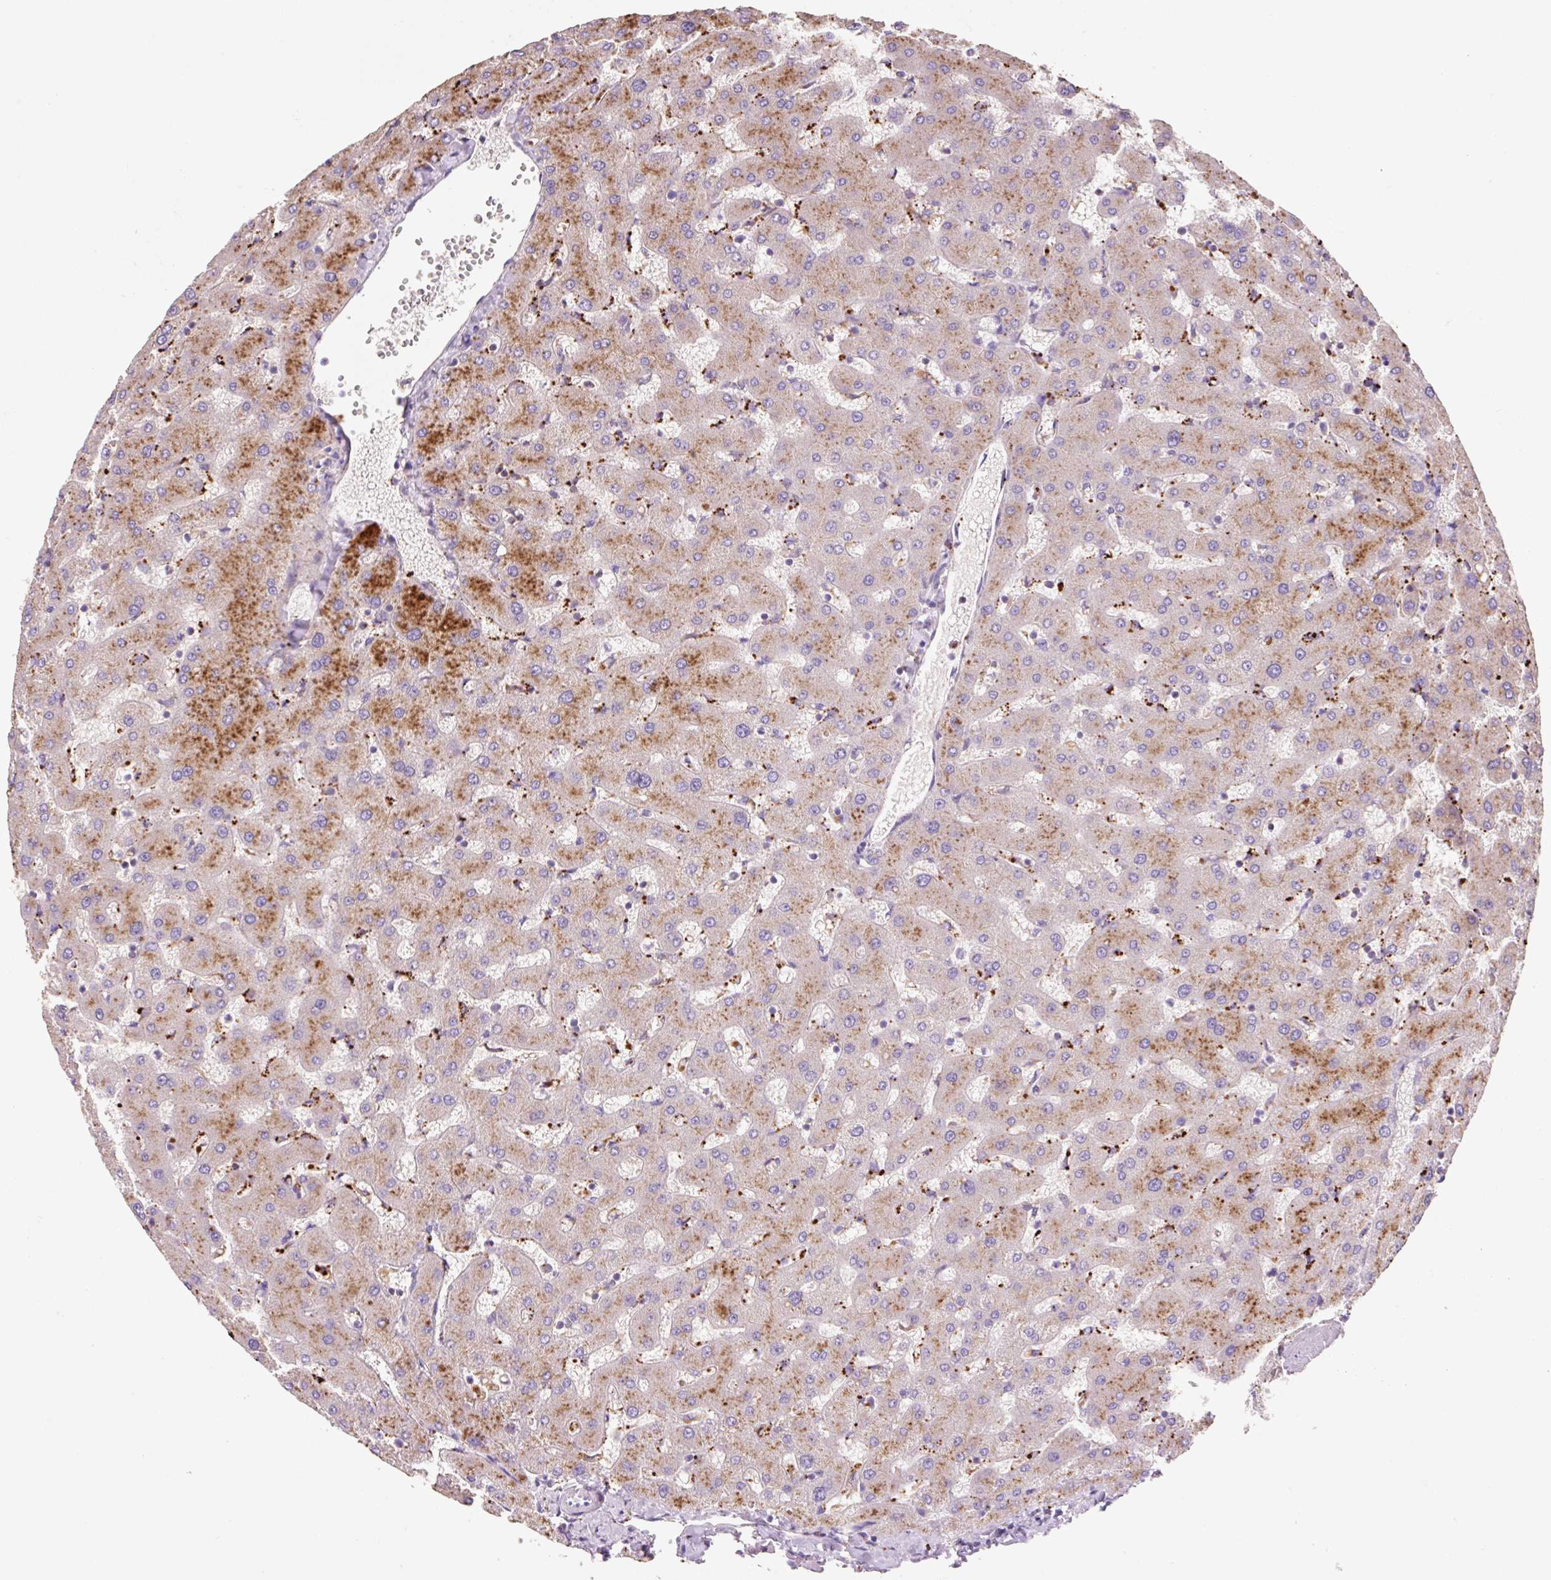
{"staining": {"intensity": "negative", "quantity": "none", "location": "none"}, "tissue": "liver", "cell_type": "Cholangiocytes", "image_type": "normal", "snomed": [{"axis": "morphology", "description": "Normal tissue, NOS"}, {"axis": "topography", "description": "Liver"}], "caption": "Immunohistochemistry (IHC) photomicrograph of unremarkable liver: liver stained with DAB demonstrates no significant protein expression in cholangiocytes. The staining is performed using DAB brown chromogen with nuclei counter-stained in using hematoxylin.", "gene": "HEXA", "patient": {"sex": "female", "age": 63}}